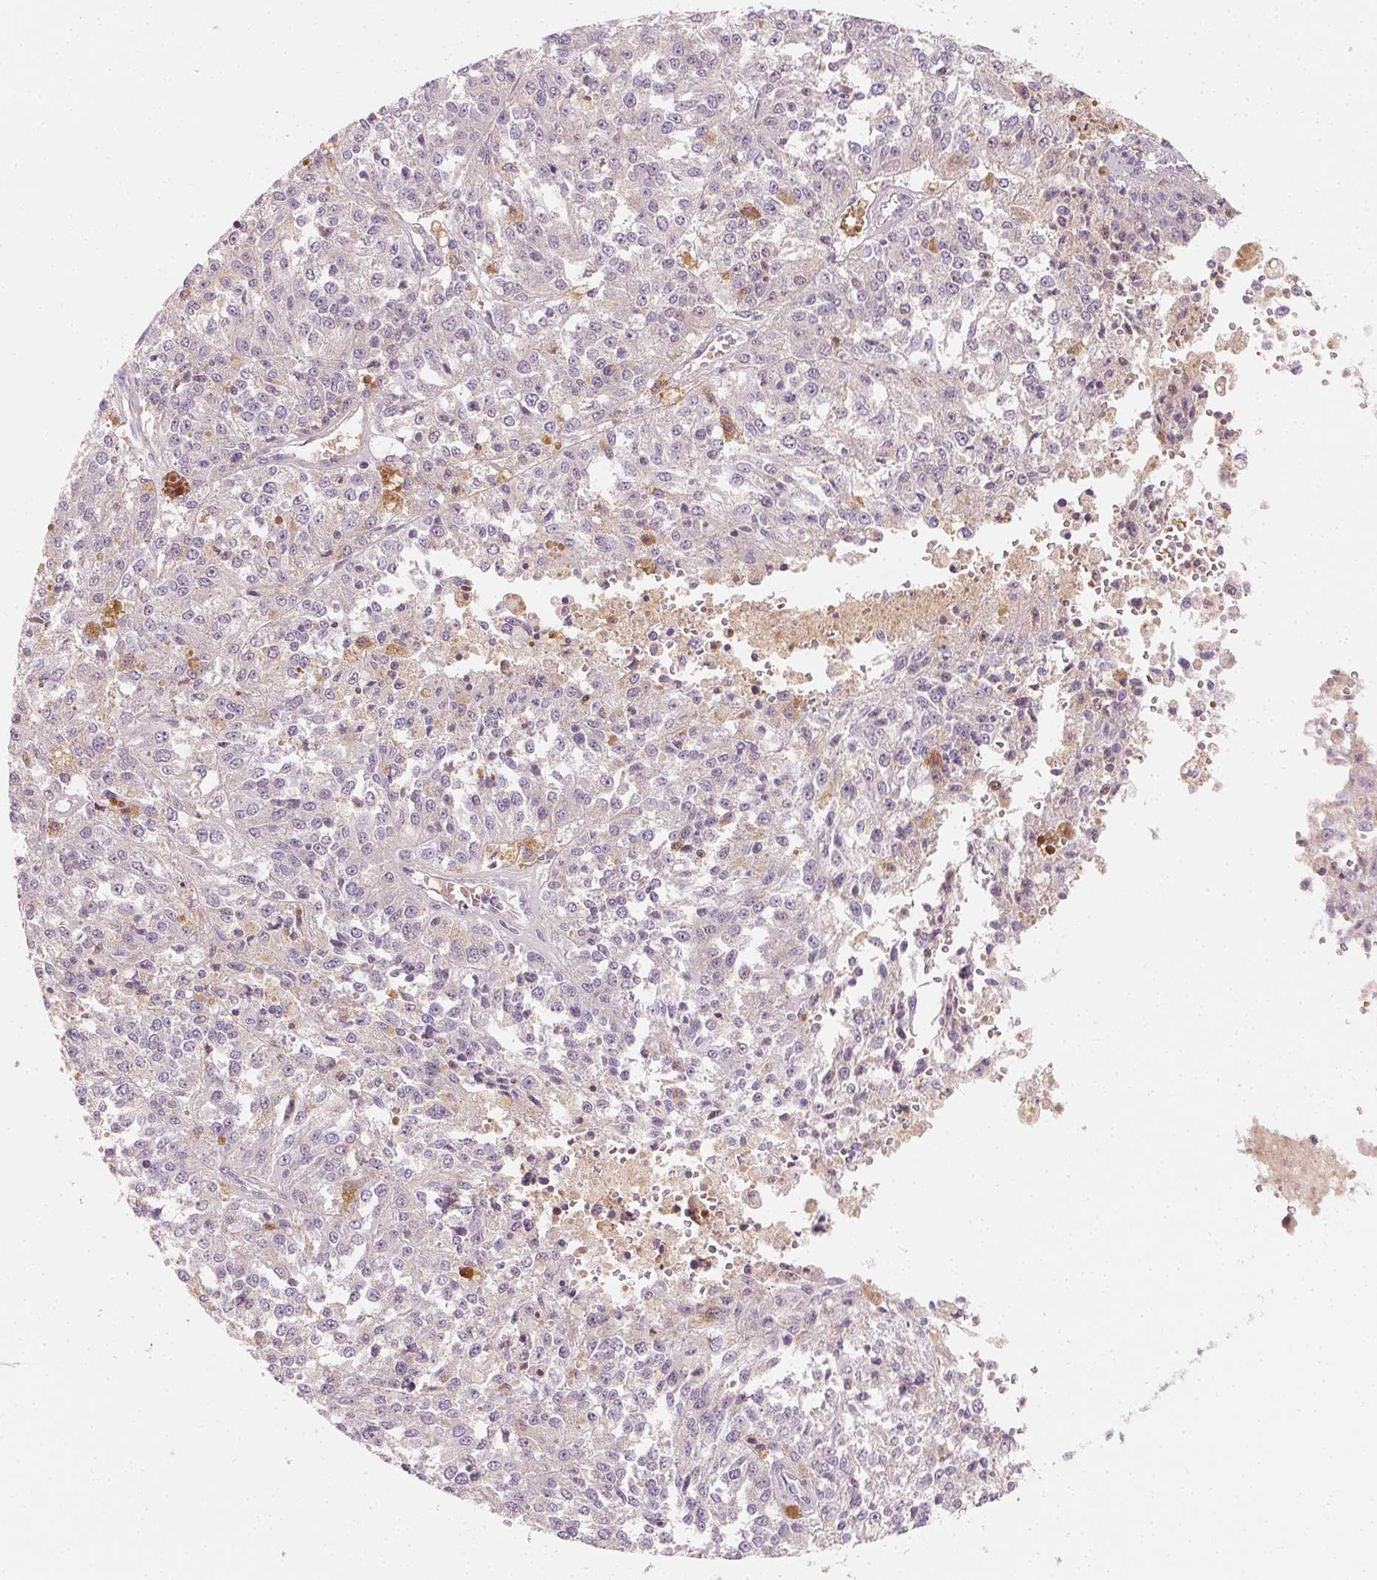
{"staining": {"intensity": "negative", "quantity": "none", "location": "none"}, "tissue": "melanoma", "cell_type": "Tumor cells", "image_type": "cancer", "snomed": [{"axis": "morphology", "description": "Malignant melanoma, Metastatic site"}, {"axis": "topography", "description": "Lymph node"}], "caption": "Tumor cells are negative for brown protein staining in malignant melanoma (metastatic site).", "gene": "AFM", "patient": {"sex": "female", "age": 64}}